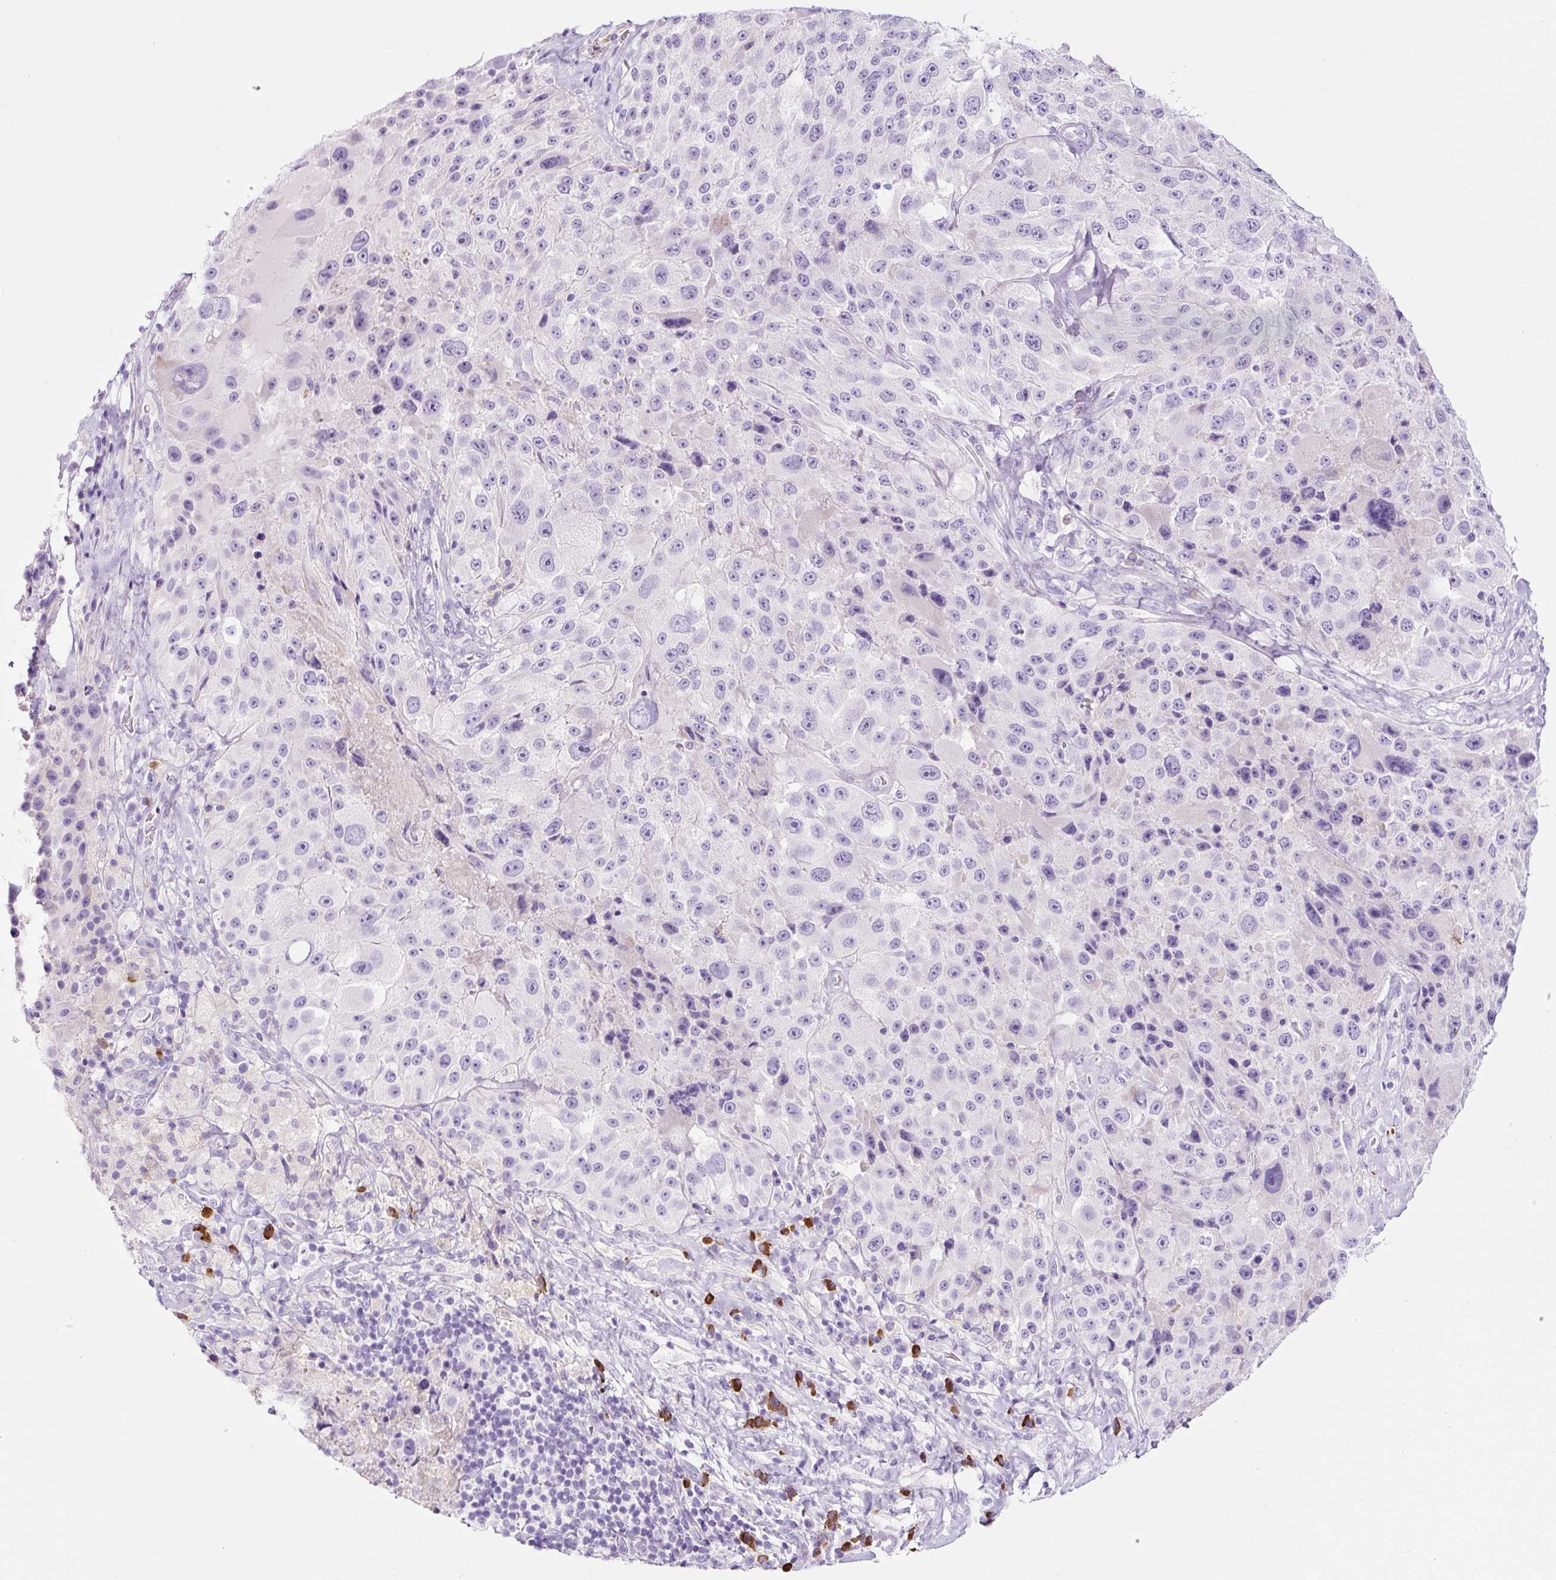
{"staining": {"intensity": "negative", "quantity": "none", "location": "none"}, "tissue": "melanoma", "cell_type": "Tumor cells", "image_type": "cancer", "snomed": [{"axis": "morphology", "description": "Malignant melanoma, Metastatic site"}, {"axis": "topography", "description": "Lymph node"}], "caption": "This is an immunohistochemistry micrograph of melanoma. There is no staining in tumor cells.", "gene": "RNF212B", "patient": {"sex": "male", "age": 62}}